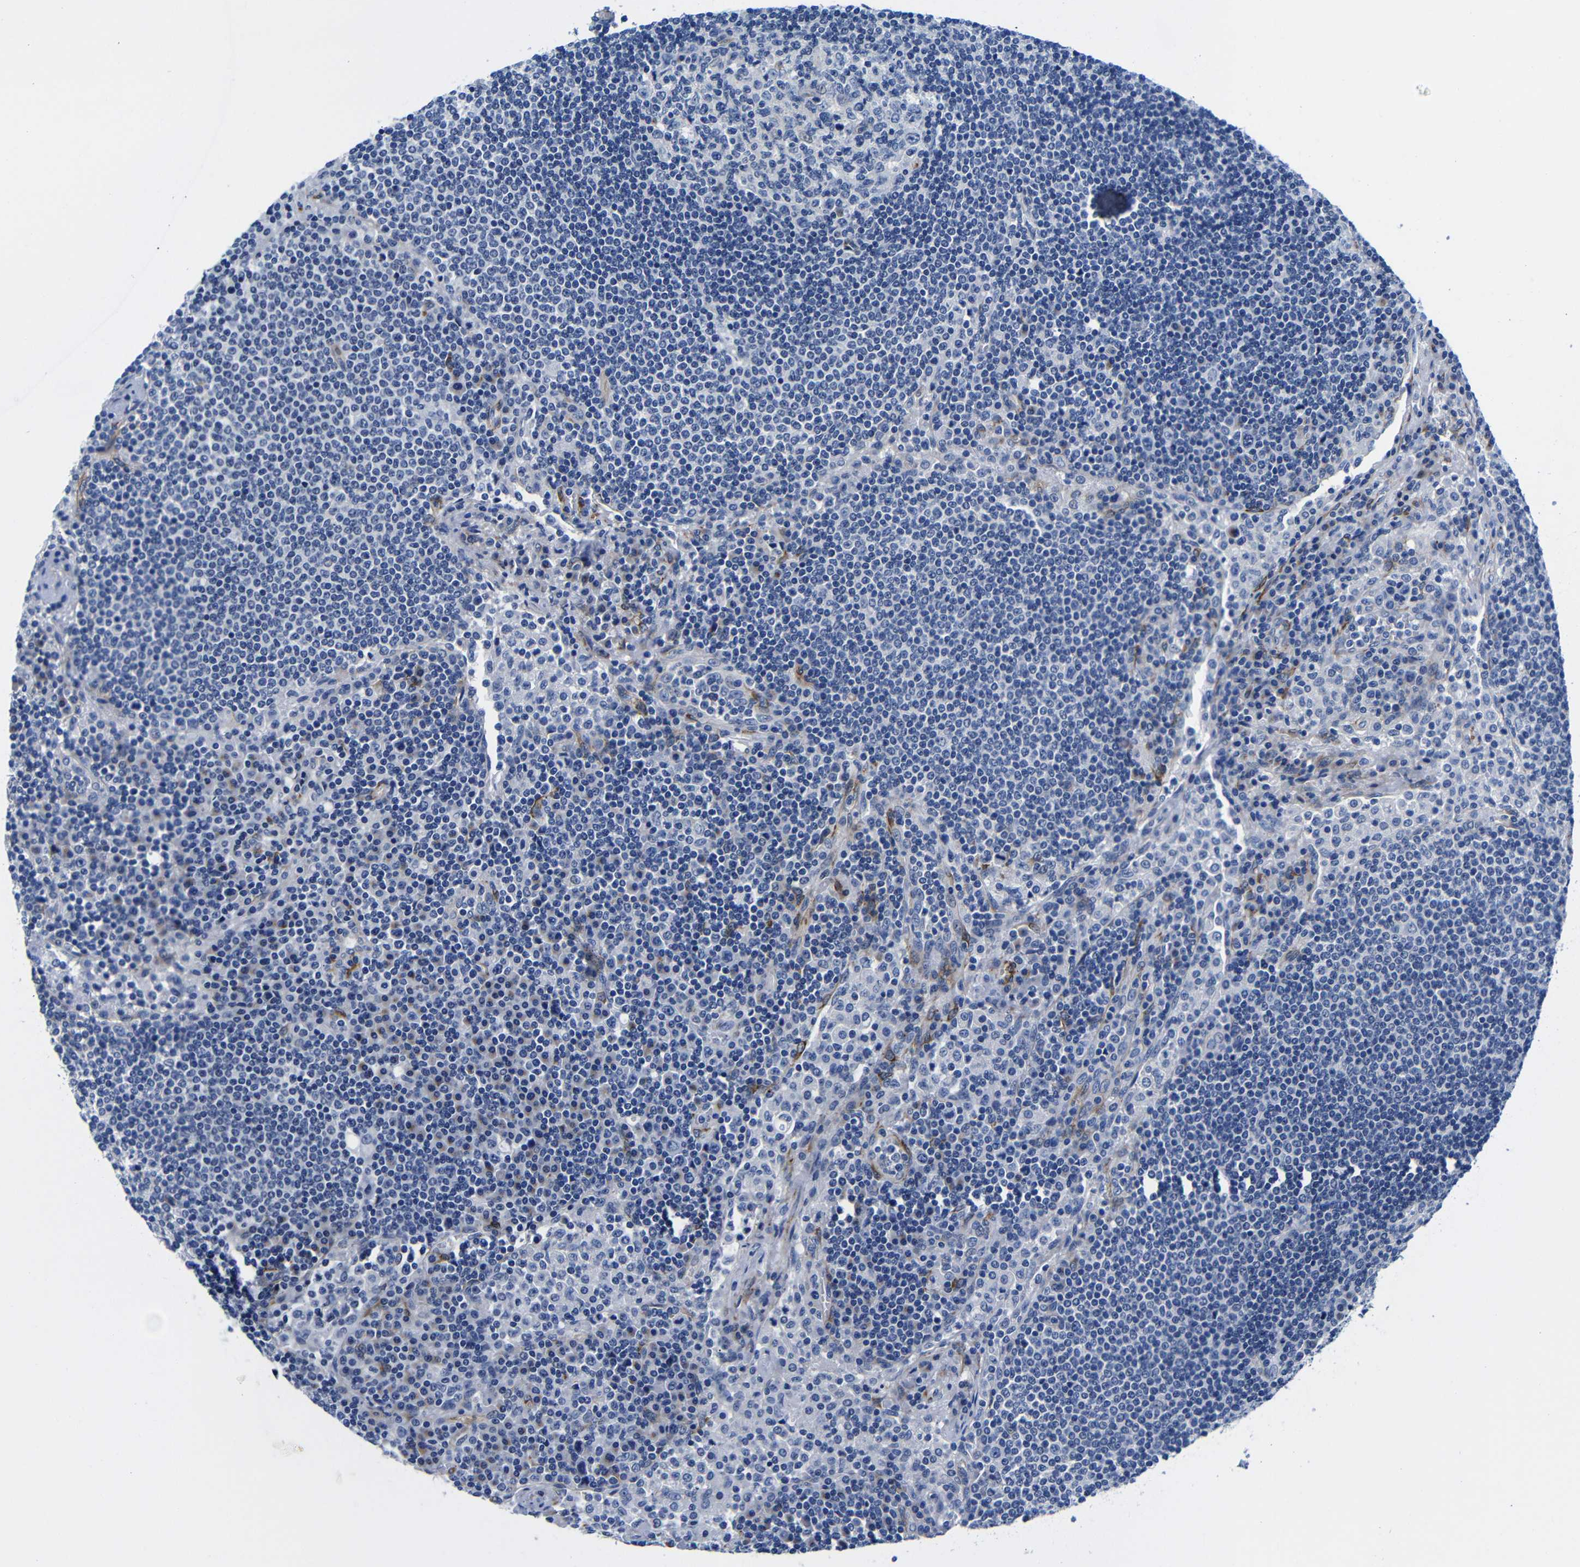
{"staining": {"intensity": "negative", "quantity": "none", "location": "none"}, "tissue": "lymph node", "cell_type": "Germinal center cells", "image_type": "normal", "snomed": [{"axis": "morphology", "description": "Normal tissue, NOS"}, {"axis": "topography", "description": "Lymph node"}], "caption": "Immunohistochemical staining of normal lymph node displays no significant positivity in germinal center cells. (Immunohistochemistry, brightfield microscopy, high magnification).", "gene": "LRIG1", "patient": {"sex": "female", "age": 53}}